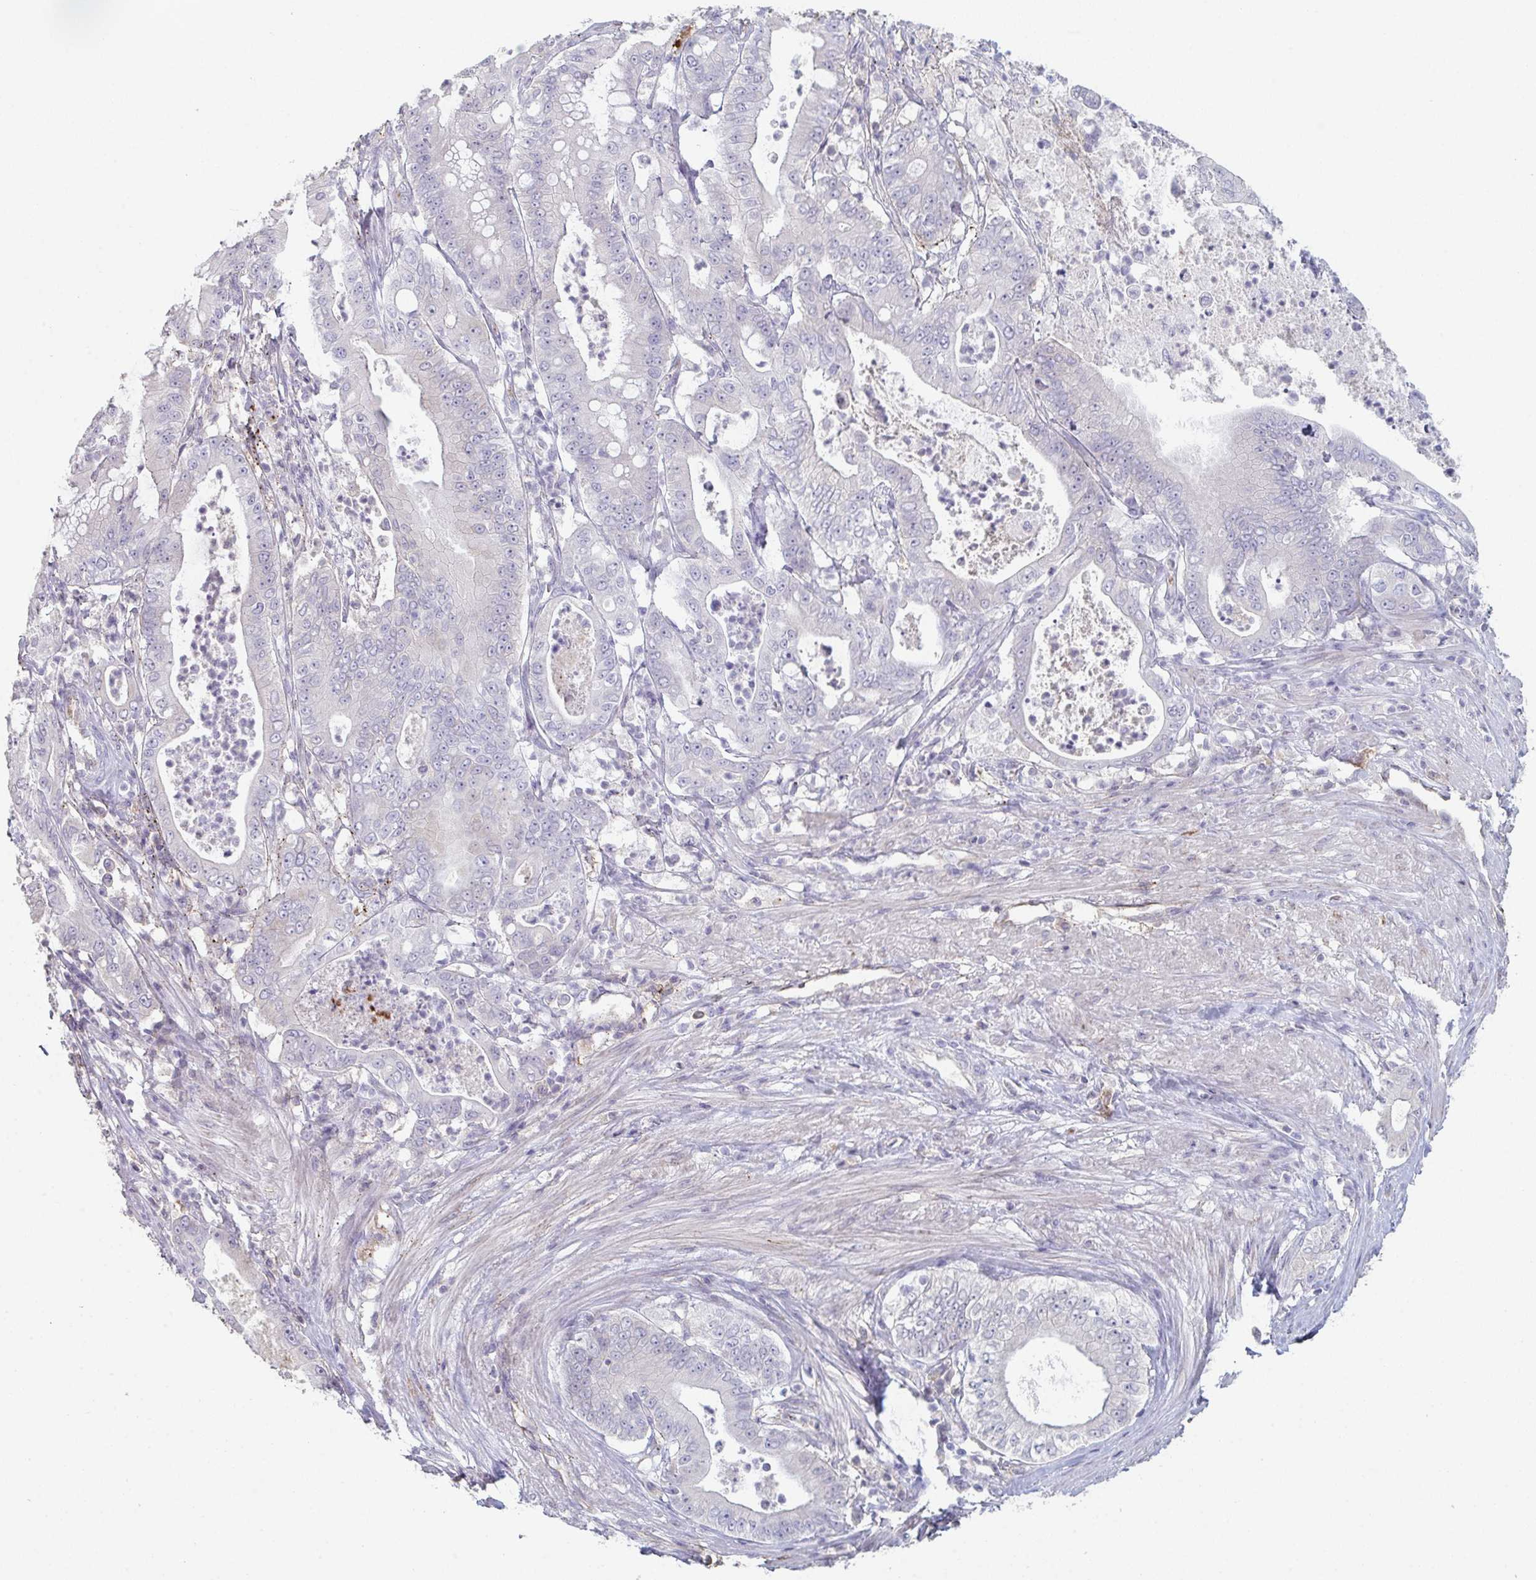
{"staining": {"intensity": "weak", "quantity": "<25%", "location": "cytoplasmic/membranous"}, "tissue": "pancreatic cancer", "cell_type": "Tumor cells", "image_type": "cancer", "snomed": [{"axis": "morphology", "description": "Adenocarcinoma, NOS"}, {"axis": "topography", "description": "Pancreas"}], "caption": "The IHC image has no significant expression in tumor cells of pancreatic cancer (adenocarcinoma) tissue.", "gene": "ADAM21", "patient": {"sex": "male", "age": 71}}